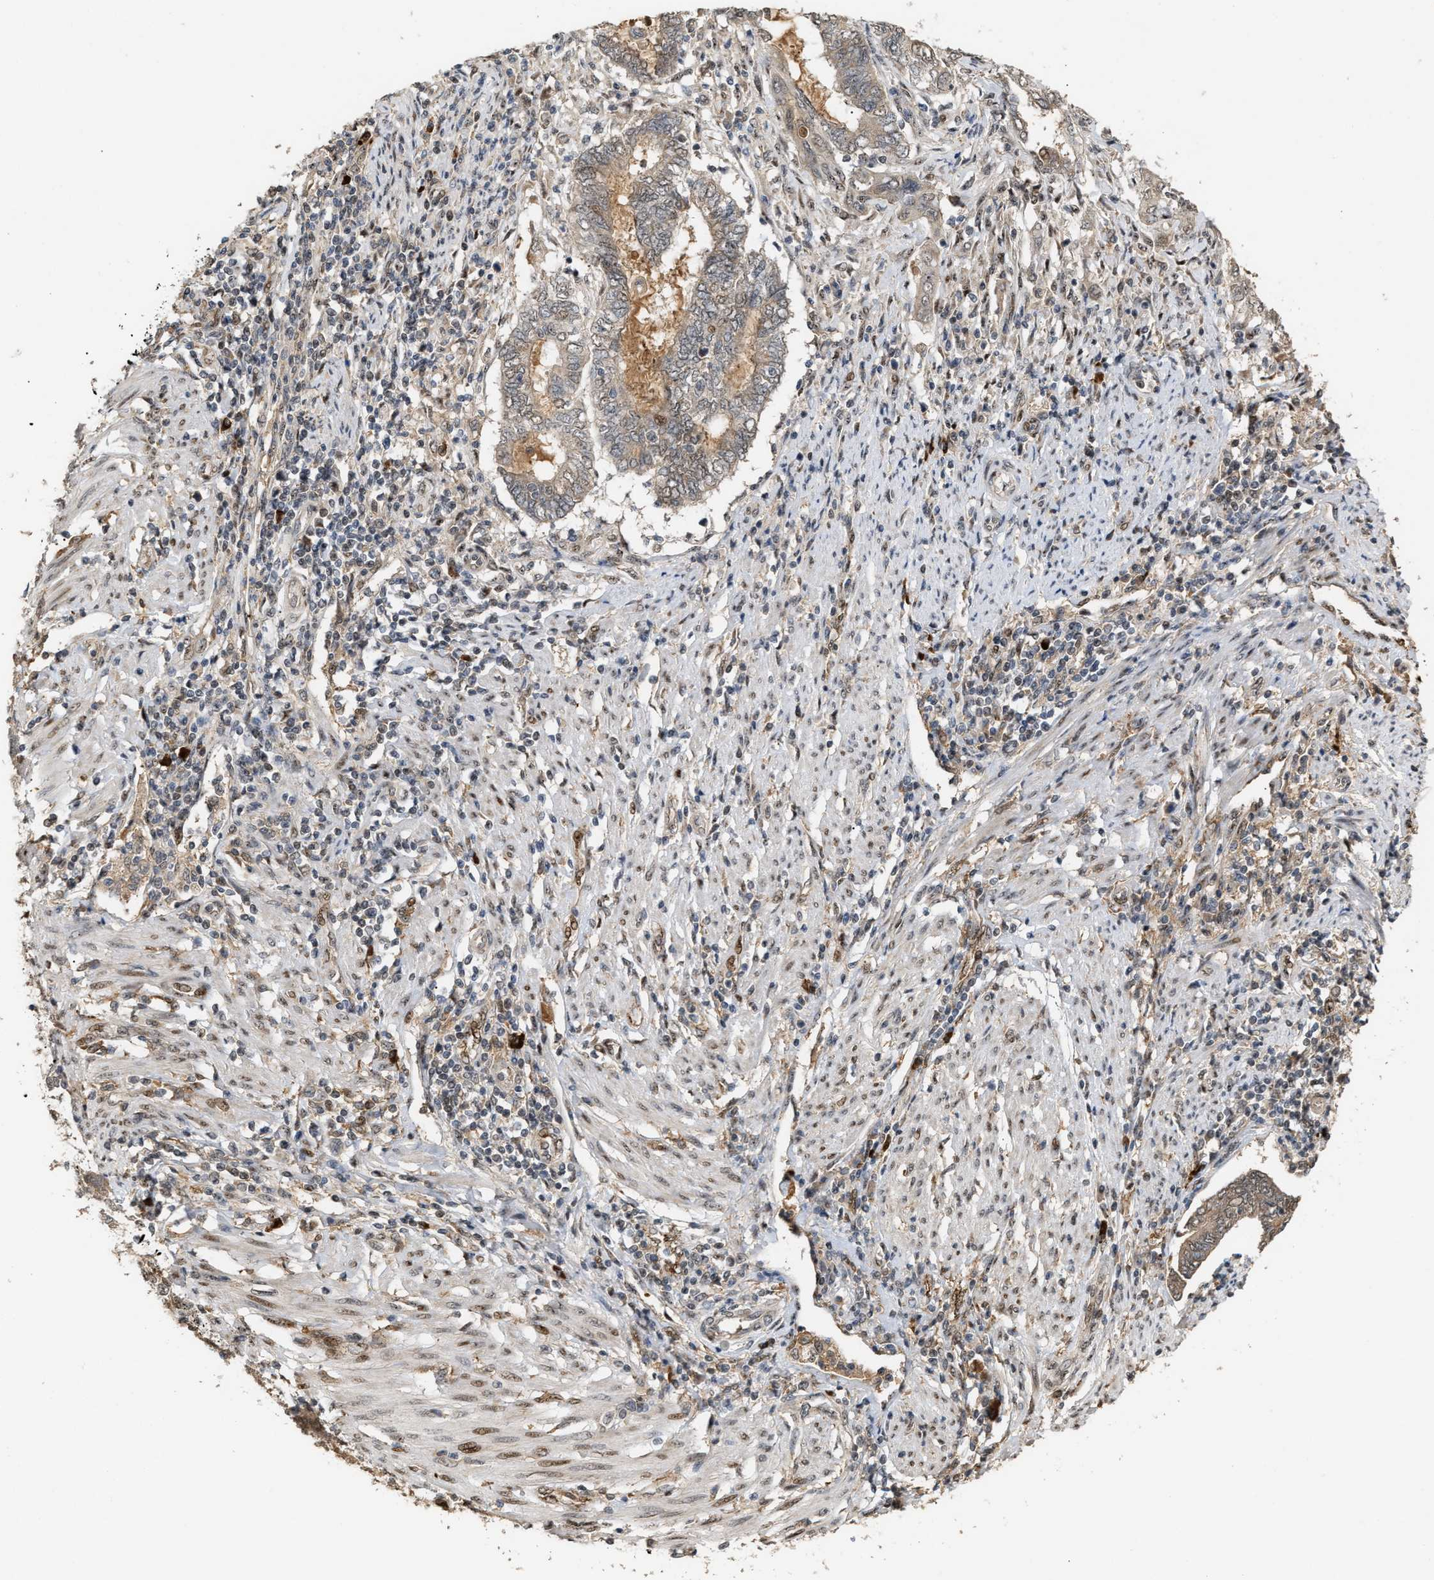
{"staining": {"intensity": "weak", "quantity": "<25%", "location": "cytoplasmic/membranous"}, "tissue": "endometrial cancer", "cell_type": "Tumor cells", "image_type": "cancer", "snomed": [{"axis": "morphology", "description": "Adenocarcinoma, NOS"}, {"axis": "topography", "description": "Uterus"}, {"axis": "topography", "description": "Endometrium"}], "caption": "Human endometrial cancer stained for a protein using immunohistochemistry (IHC) demonstrates no positivity in tumor cells.", "gene": "ZFAND5", "patient": {"sex": "female", "age": 70}}